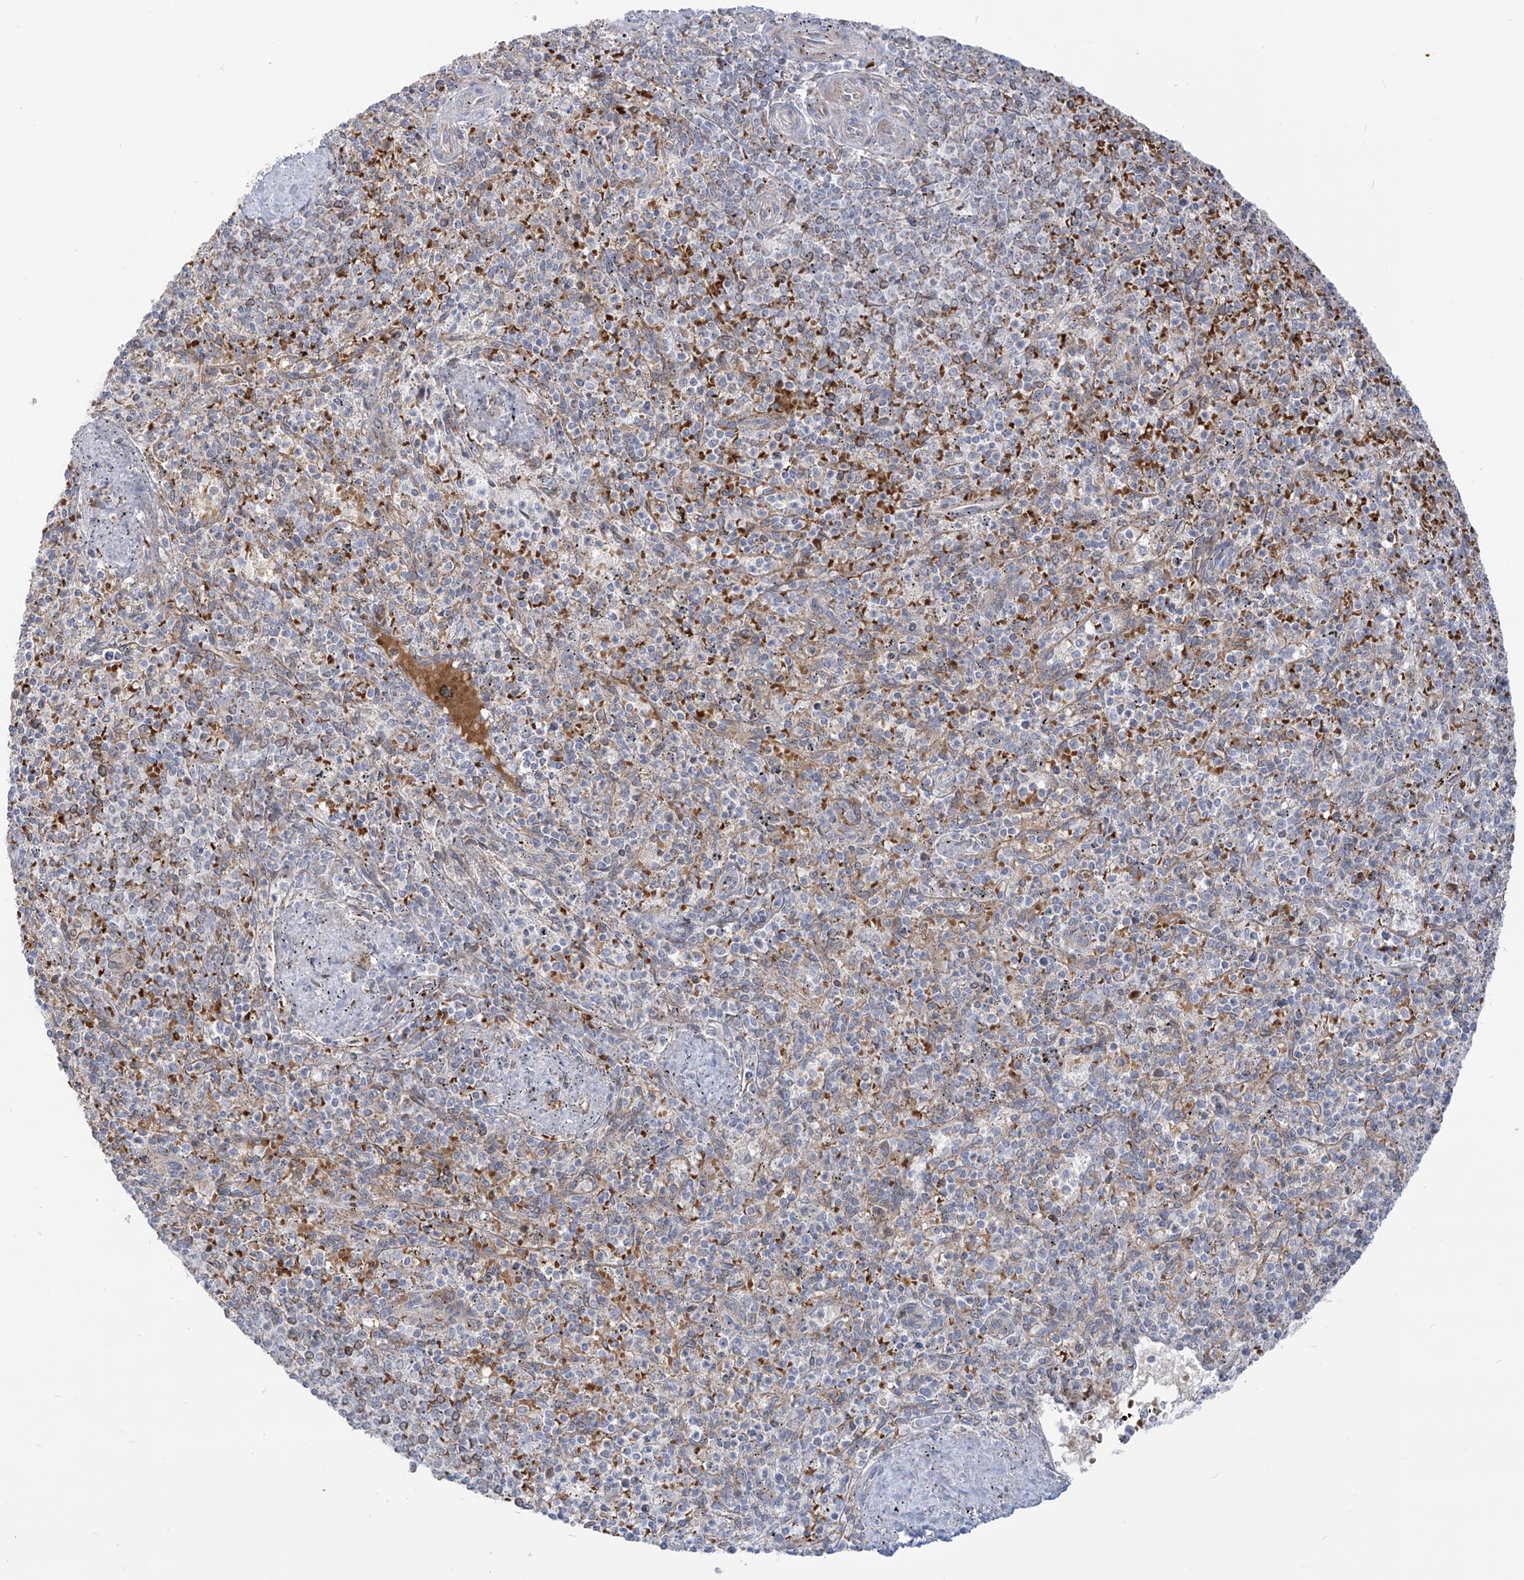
{"staining": {"intensity": "moderate", "quantity": "<25%", "location": "cytoplasmic/membranous"}, "tissue": "spleen", "cell_type": "Cells in red pulp", "image_type": "normal", "snomed": [{"axis": "morphology", "description": "Normal tissue, NOS"}, {"axis": "topography", "description": "Spleen"}], "caption": "Moderate cytoplasmic/membranous protein positivity is present in approximately <25% of cells in red pulp in spleen.", "gene": "ARHGEF40", "patient": {"sex": "male", "age": 72}}